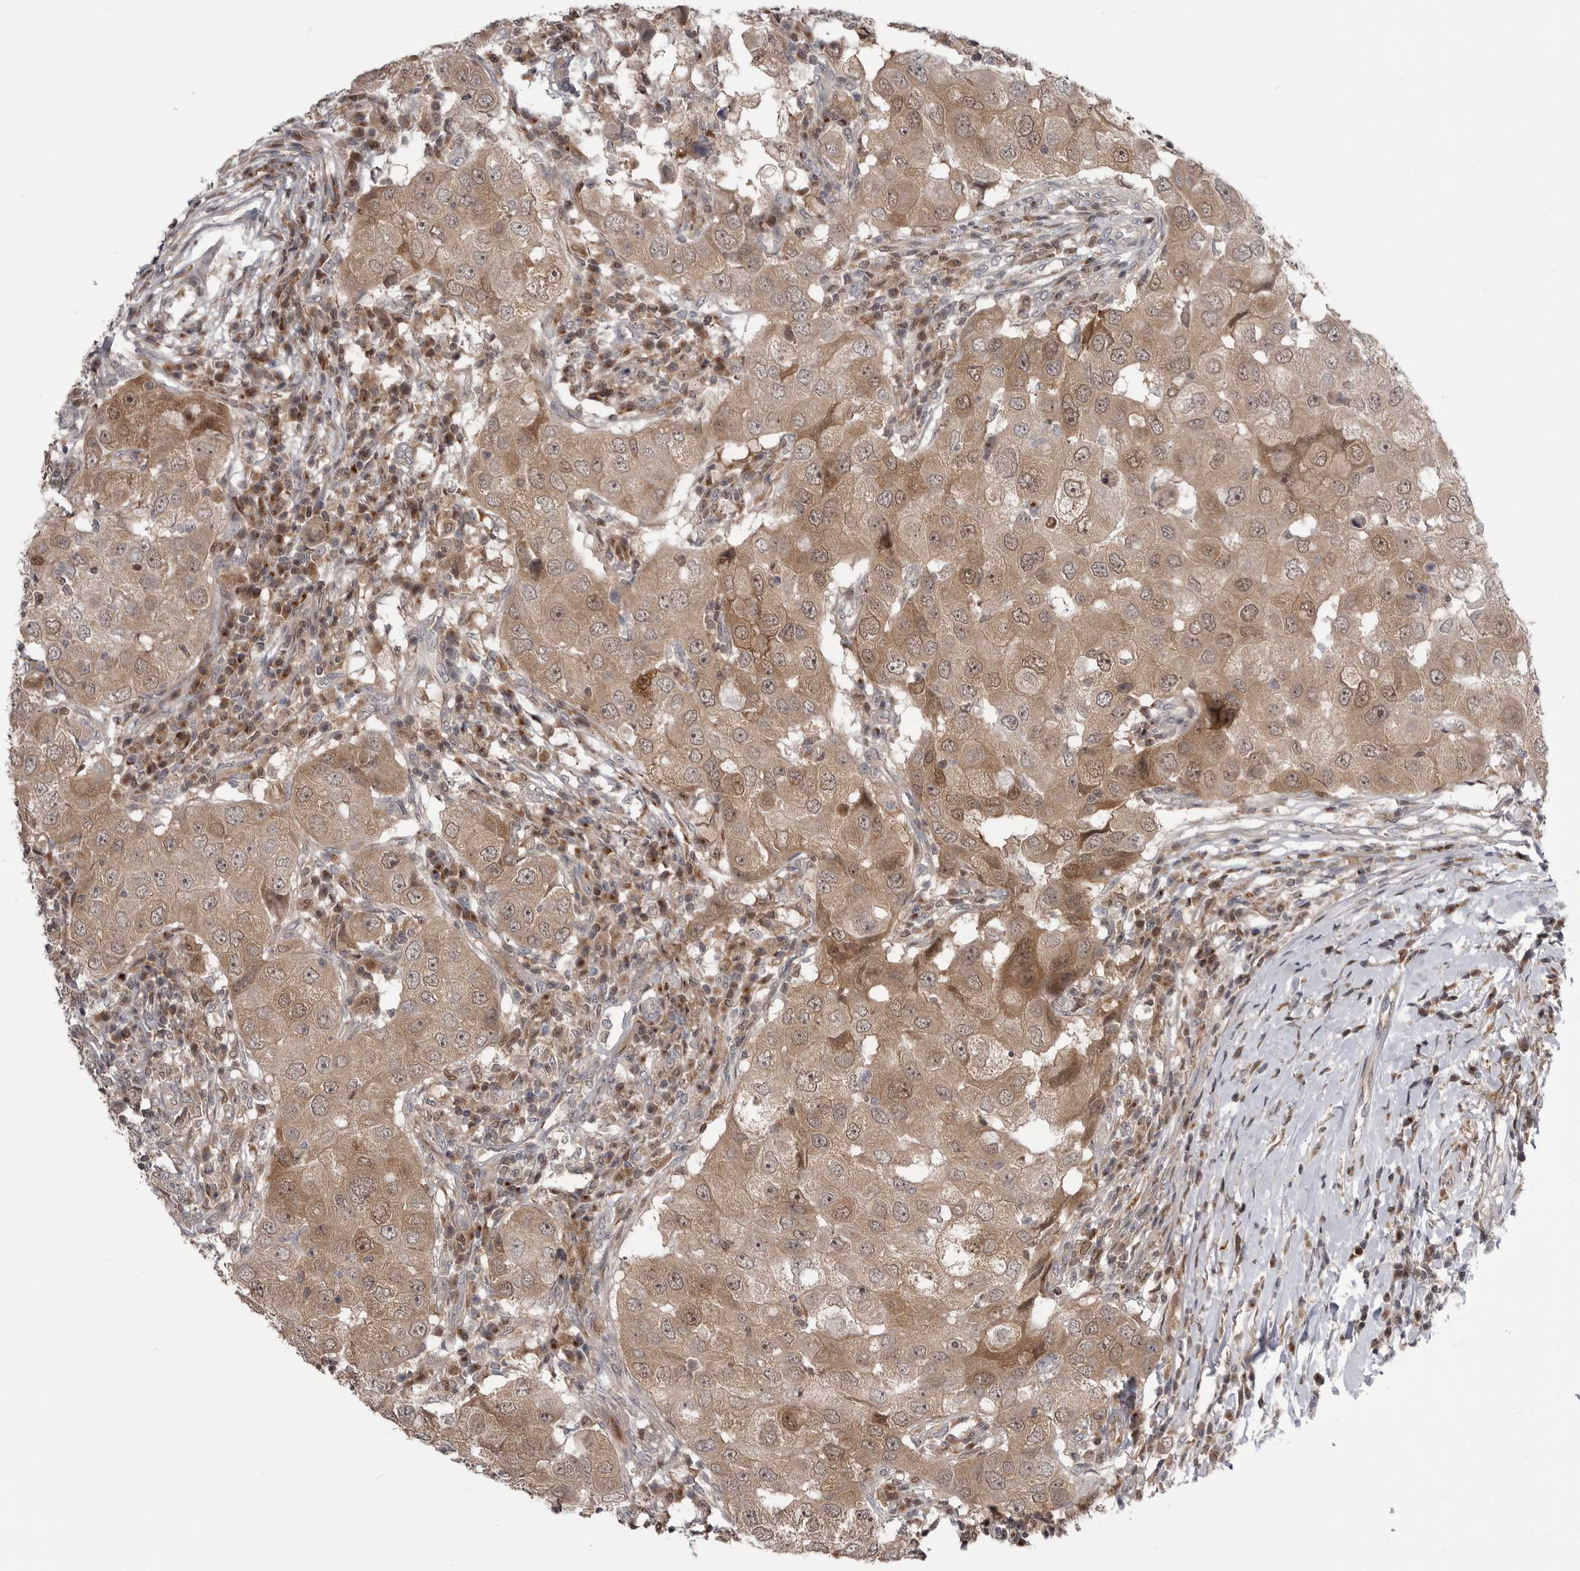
{"staining": {"intensity": "moderate", "quantity": ">75%", "location": "cytoplasmic/membranous,nuclear"}, "tissue": "breast cancer", "cell_type": "Tumor cells", "image_type": "cancer", "snomed": [{"axis": "morphology", "description": "Duct carcinoma"}, {"axis": "topography", "description": "Breast"}], "caption": "Immunohistochemical staining of human breast invasive ductal carcinoma shows medium levels of moderate cytoplasmic/membranous and nuclear protein expression in about >75% of tumor cells.", "gene": "MAPK13", "patient": {"sex": "female", "age": 27}}